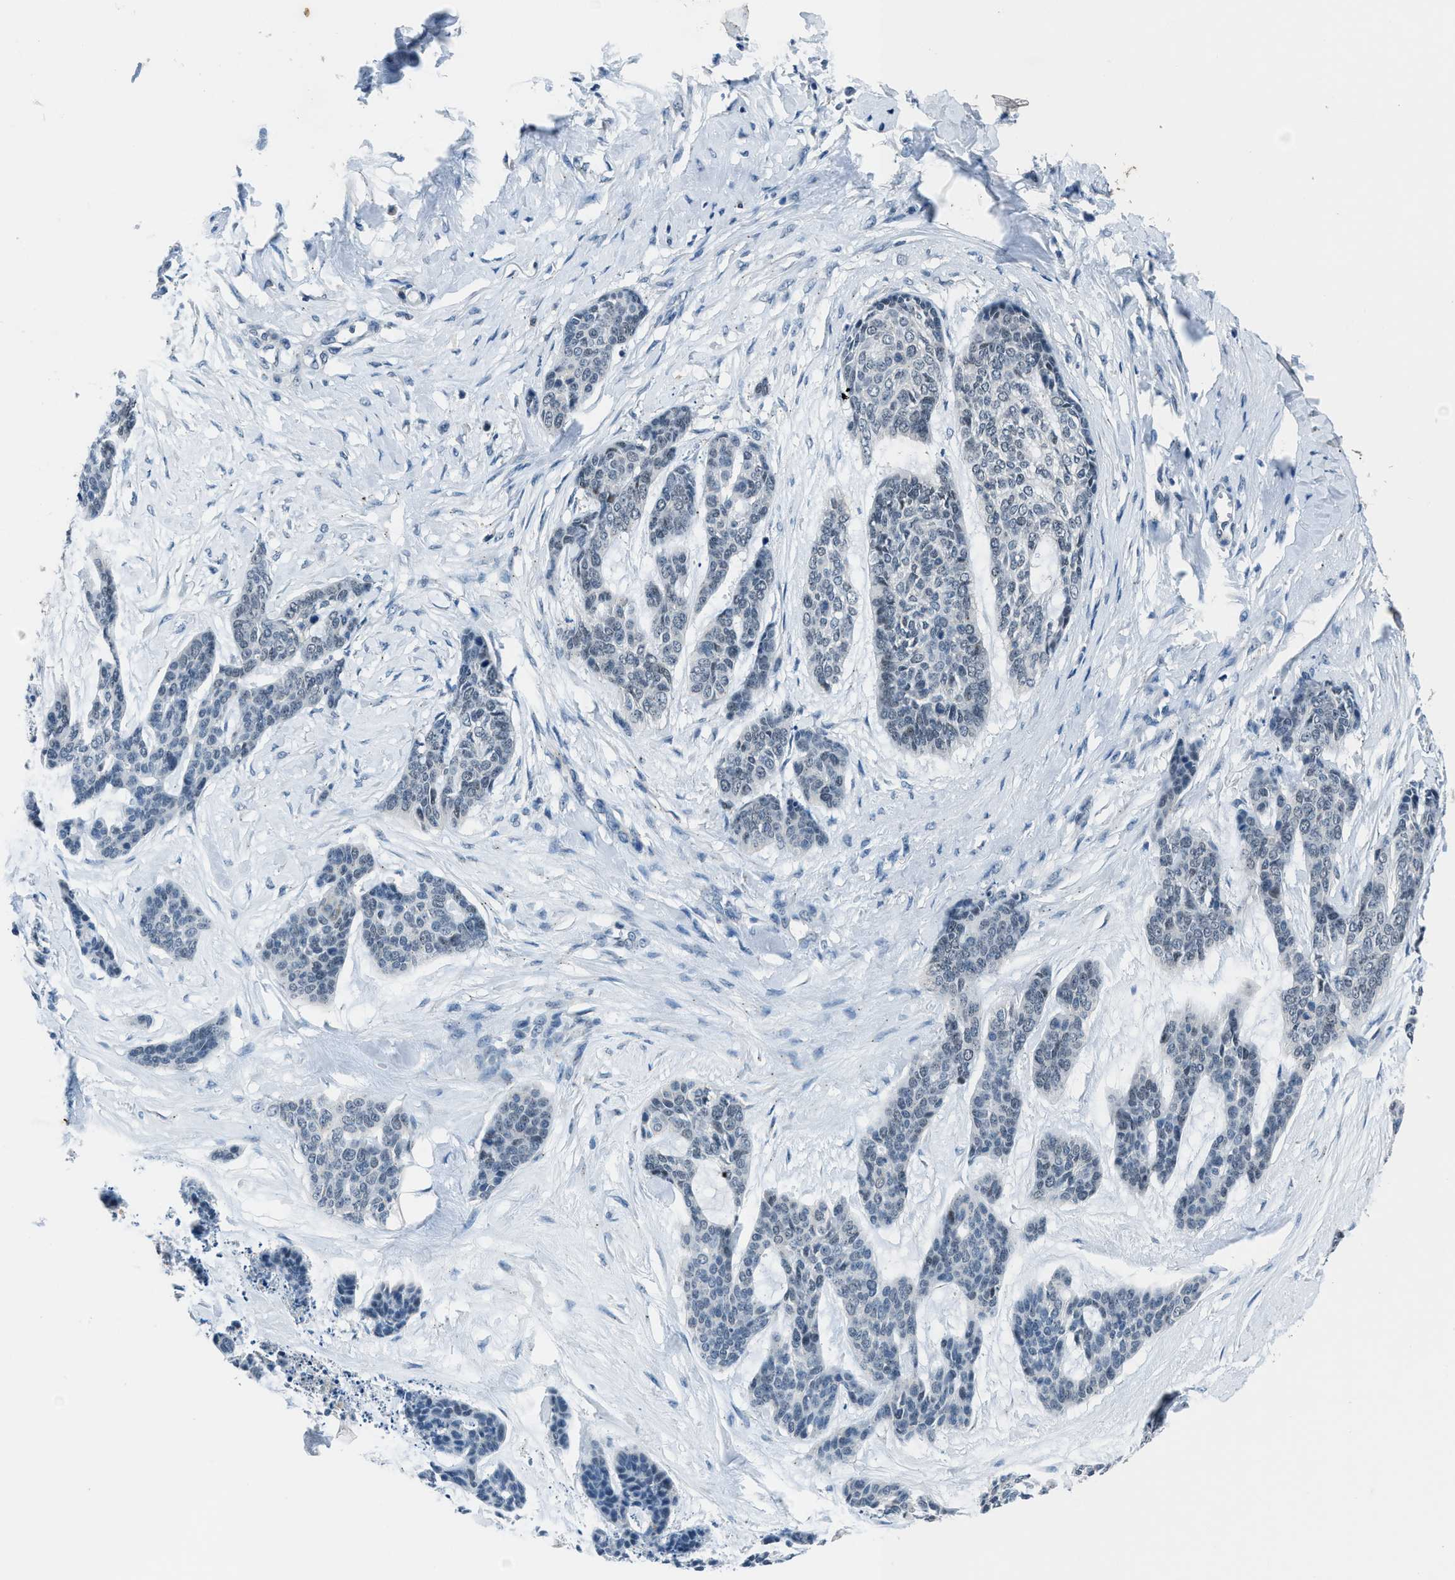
{"staining": {"intensity": "negative", "quantity": "none", "location": "none"}, "tissue": "skin cancer", "cell_type": "Tumor cells", "image_type": "cancer", "snomed": [{"axis": "morphology", "description": "Basal cell carcinoma"}, {"axis": "topography", "description": "Skin"}], "caption": "The IHC histopathology image has no significant staining in tumor cells of basal cell carcinoma (skin) tissue.", "gene": "DUSP19", "patient": {"sex": "female", "age": 64}}